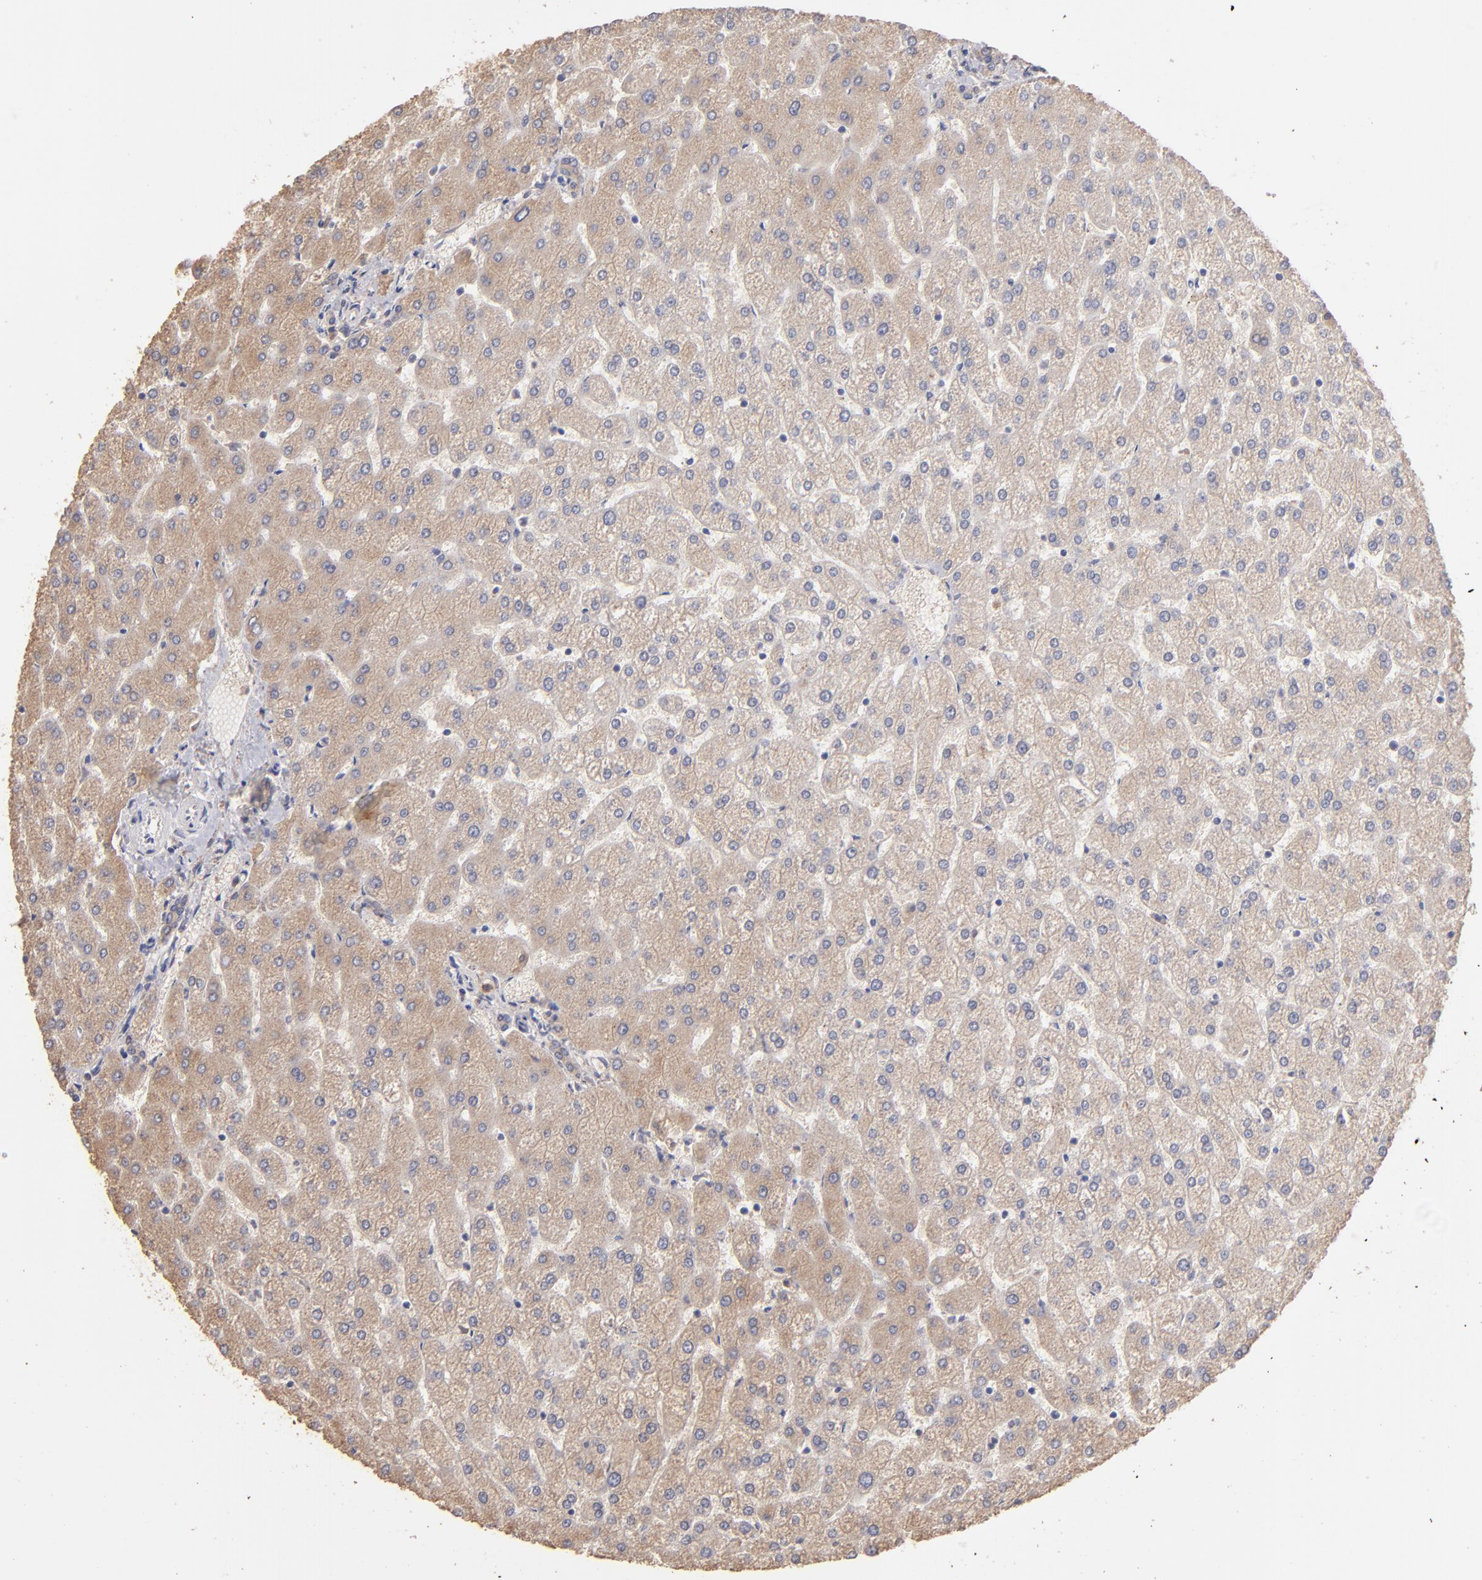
{"staining": {"intensity": "weak", "quantity": ">75%", "location": "cytoplasmic/membranous"}, "tissue": "liver", "cell_type": "Cholangiocytes", "image_type": "normal", "snomed": [{"axis": "morphology", "description": "Normal tissue, NOS"}, {"axis": "topography", "description": "Liver"}], "caption": "The photomicrograph reveals staining of unremarkable liver, revealing weak cytoplasmic/membranous protein staining (brown color) within cholangiocytes.", "gene": "NFKBIE", "patient": {"sex": "female", "age": 32}}